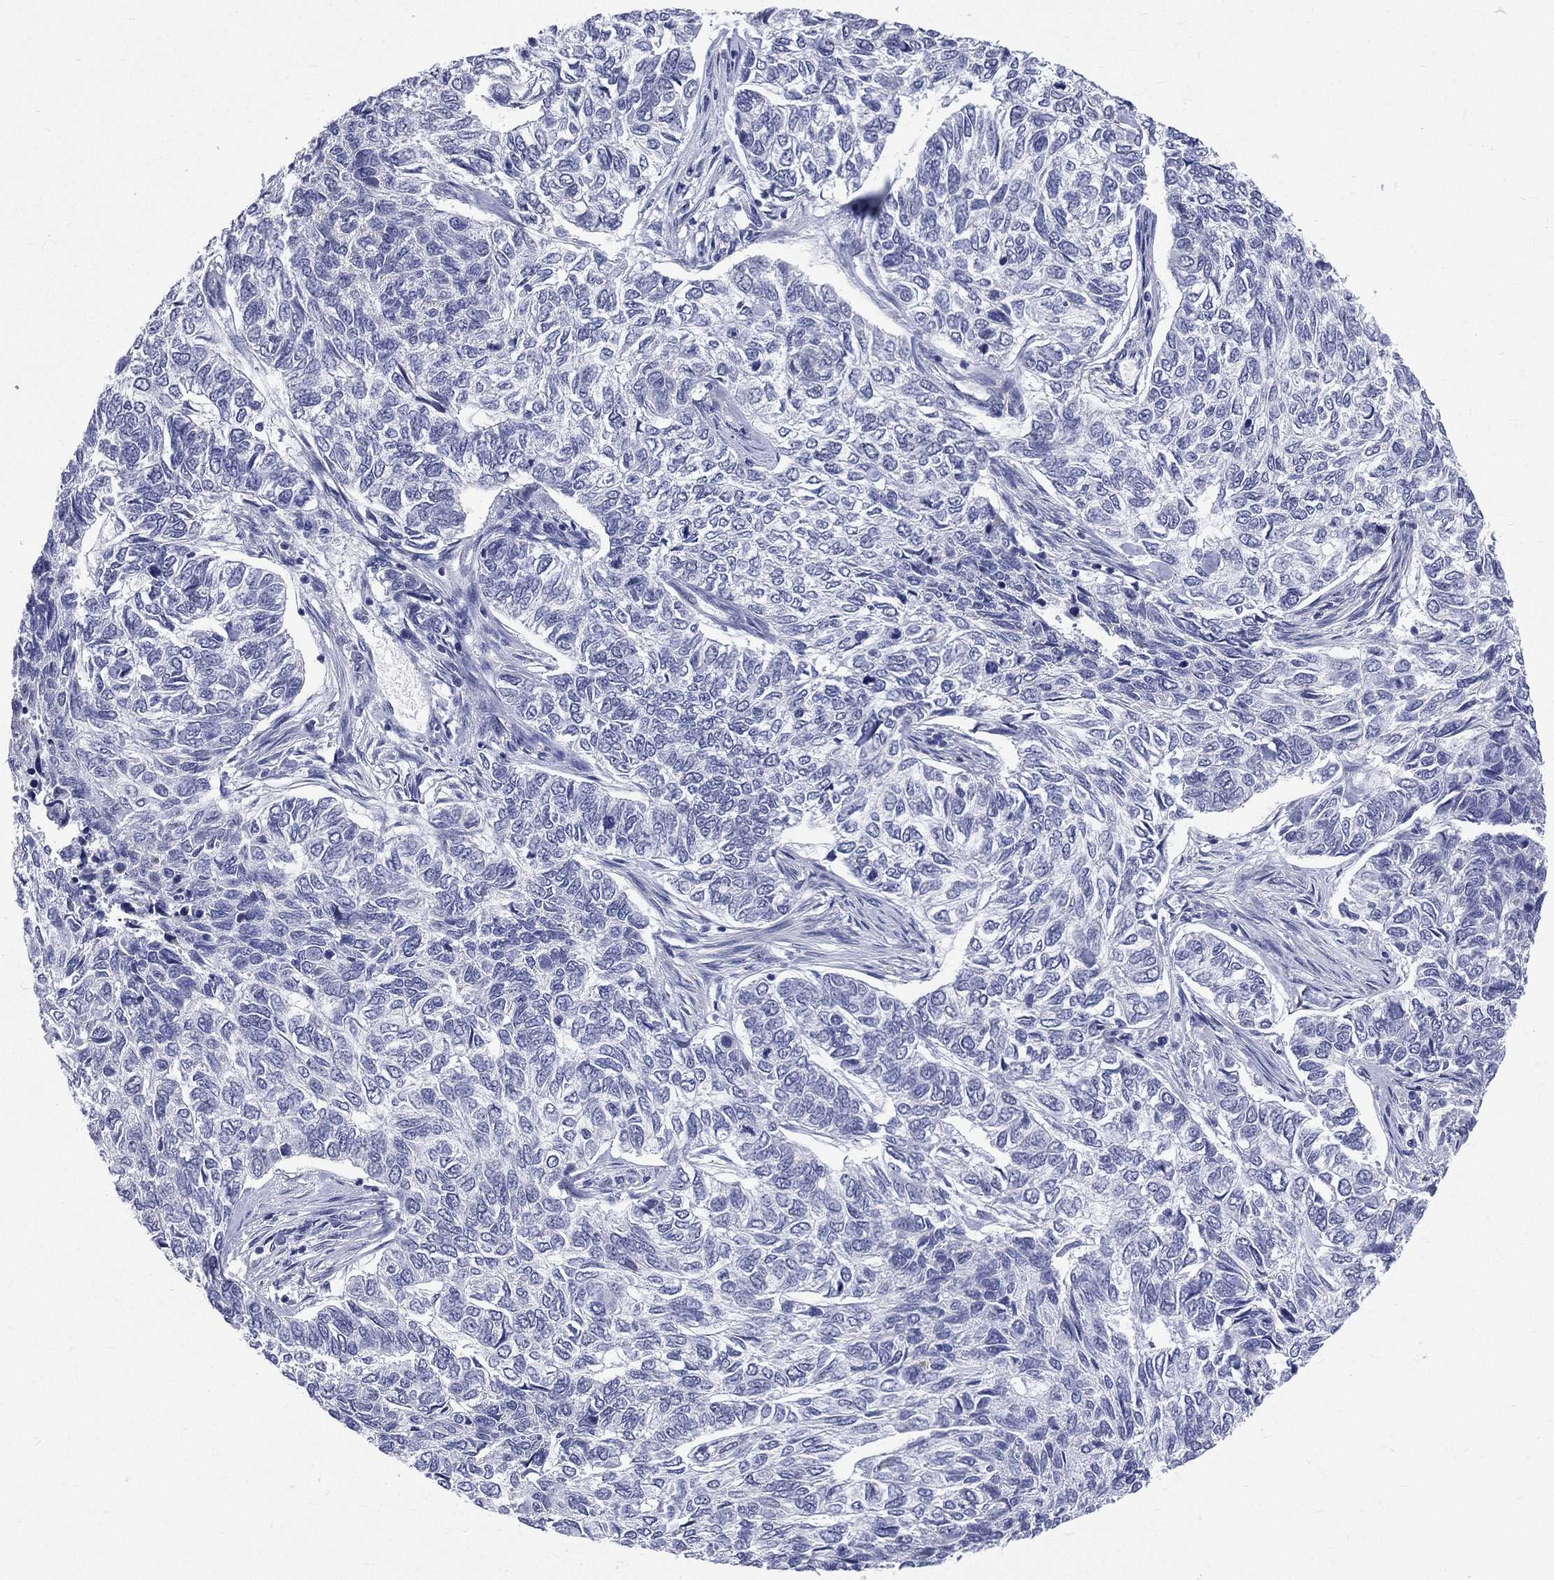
{"staining": {"intensity": "negative", "quantity": "none", "location": "none"}, "tissue": "skin cancer", "cell_type": "Tumor cells", "image_type": "cancer", "snomed": [{"axis": "morphology", "description": "Basal cell carcinoma"}, {"axis": "topography", "description": "Skin"}], "caption": "Immunohistochemical staining of skin cancer (basal cell carcinoma) demonstrates no significant staining in tumor cells. Brightfield microscopy of immunohistochemistry (IHC) stained with DAB (brown) and hematoxylin (blue), captured at high magnification.", "gene": "MLLT10", "patient": {"sex": "female", "age": 65}}